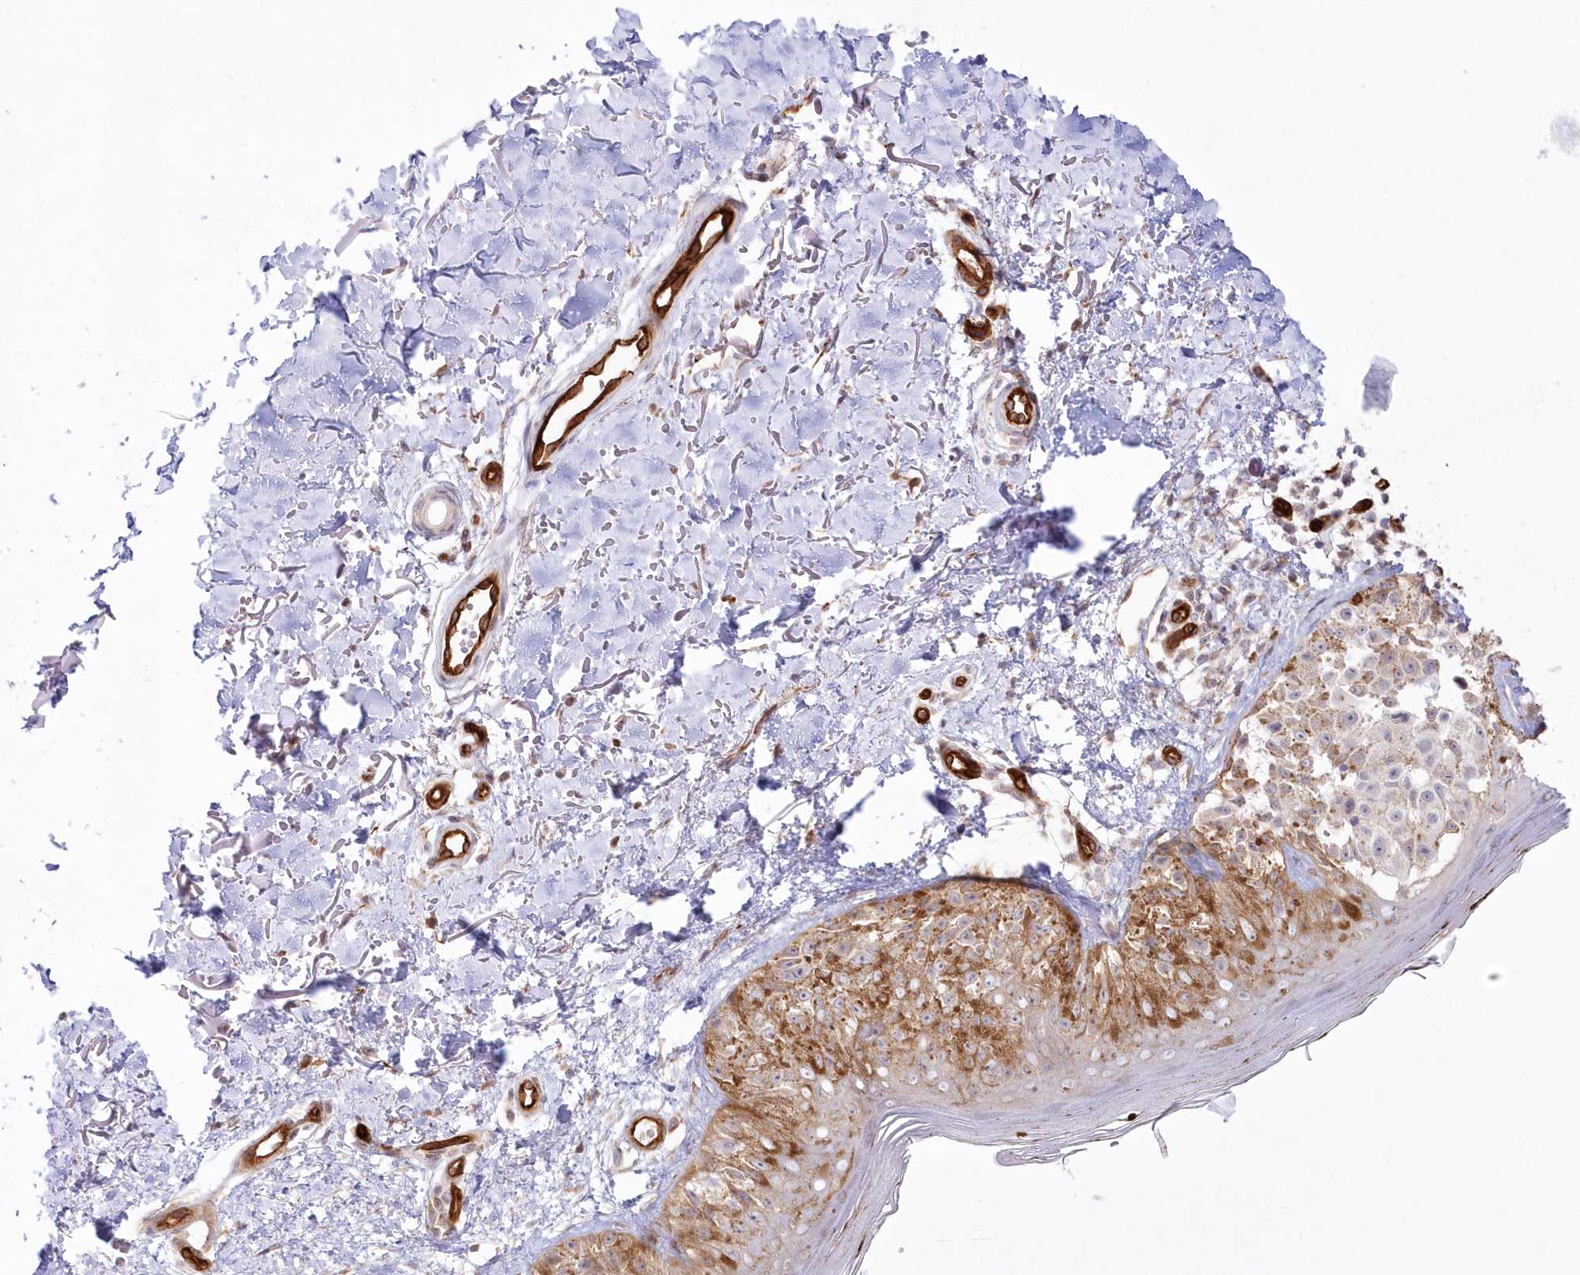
{"staining": {"intensity": "moderate", "quantity": ">75%", "location": "cytoplasmic/membranous"}, "tissue": "melanoma", "cell_type": "Tumor cells", "image_type": "cancer", "snomed": [{"axis": "morphology", "description": "Malignant melanoma, NOS"}, {"axis": "topography", "description": "Skin"}], "caption": "High-power microscopy captured an immunohistochemistry (IHC) micrograph of melanoma, revealing moderate cytoplasmic/membranous positivity in approximately >75% of tumor cells.", "gene": "AFAP1L2", "patient": {"sex": "female", "age": 50}}